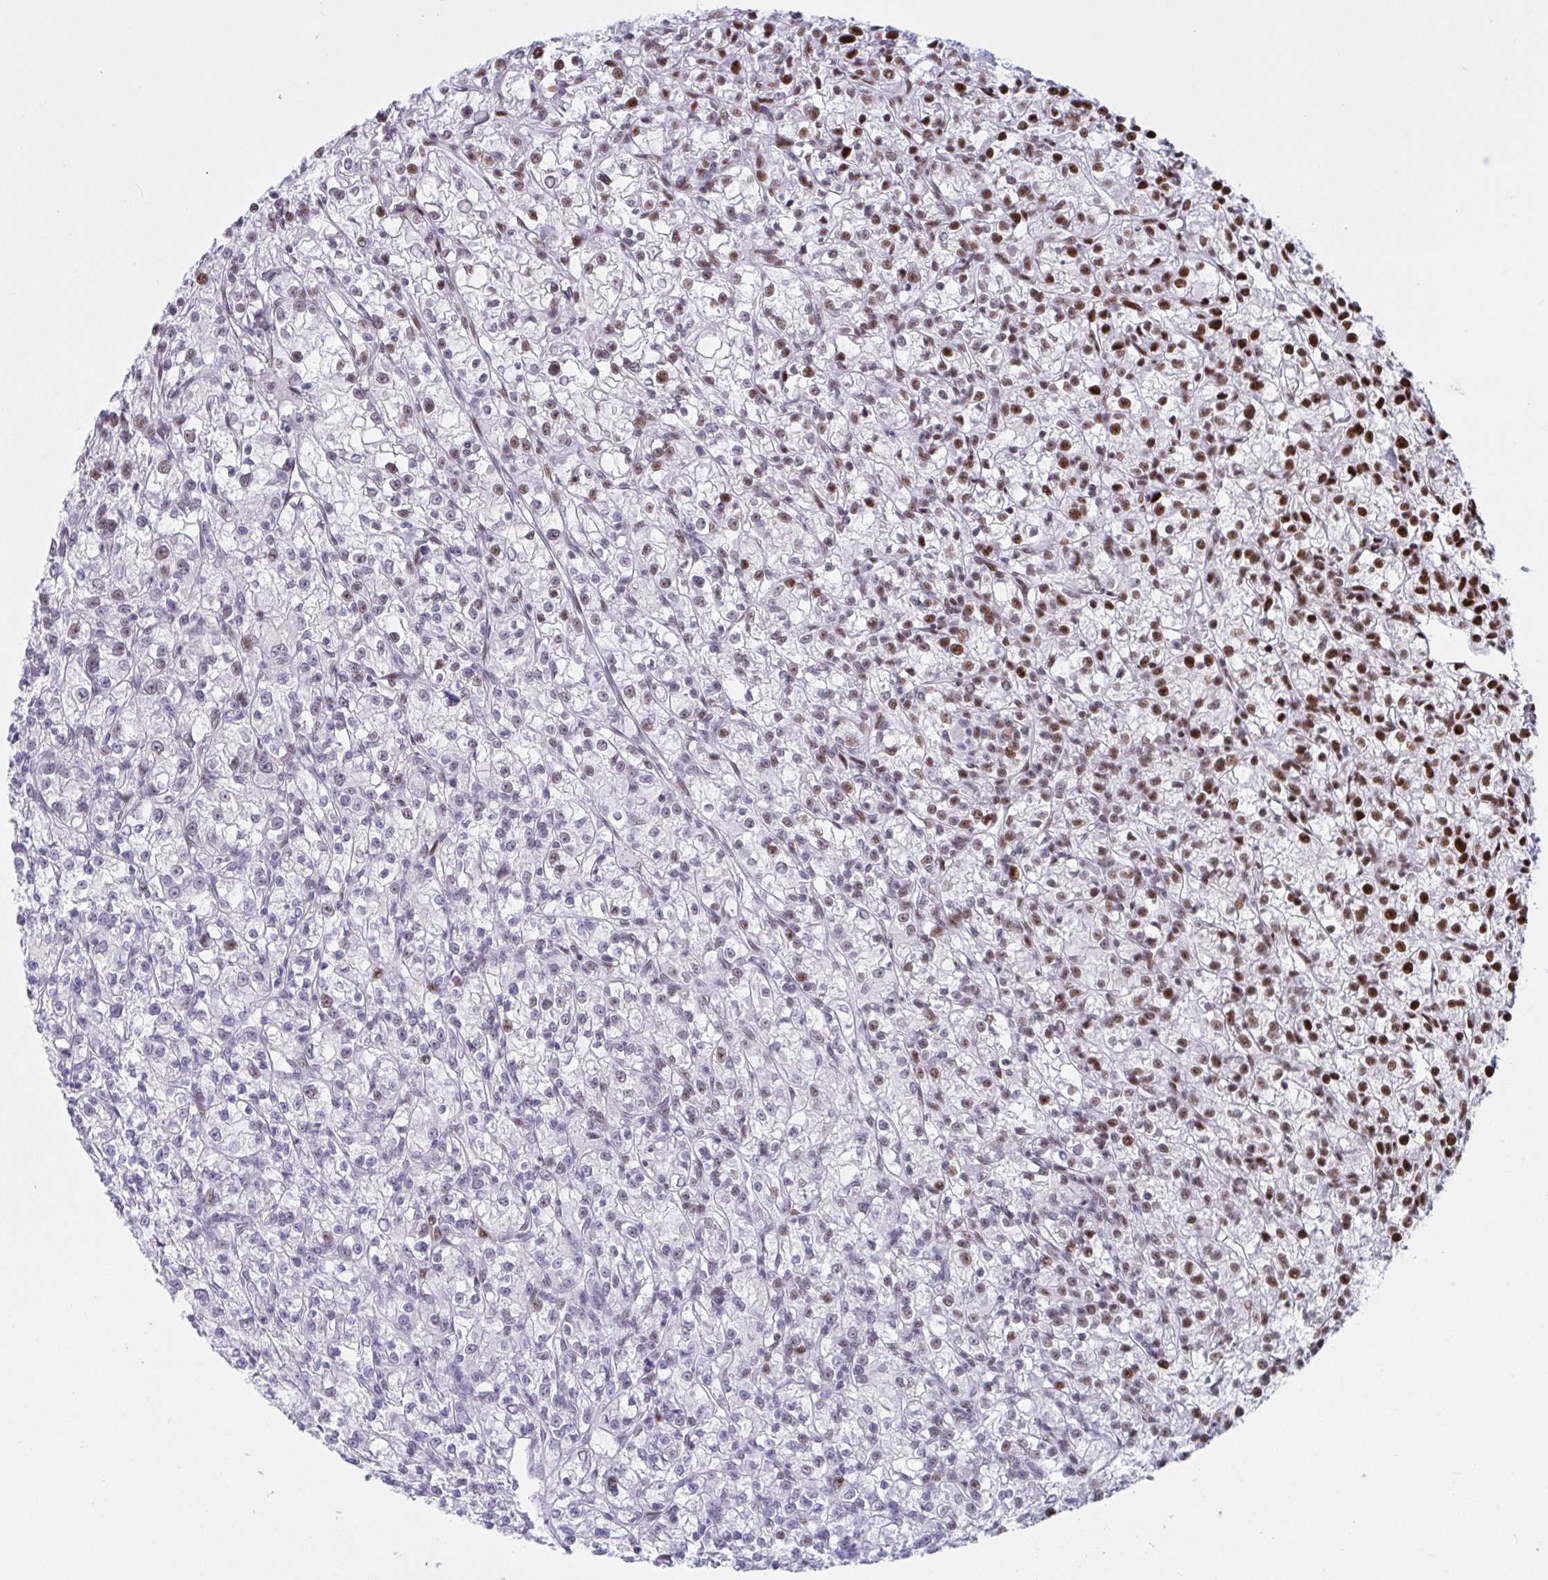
{"staining": {"intensity": "strong", "quantity": "<25%", "location": "nuclear"}, "tissue": "renal cancer", "cell_type": "Tumor cells", "image_type": "cancer", "snomed": [{"axis": "morphology", "description": "Adenocarcinoma, NOS"}, {"axis": "topography", "description": "Kidney"}], "caption": "Immunohistochemistry of adenocarcinoma (renal) shows medium levels of strong nuclear staining in approximately <25% of tumor cells. The protein is stained brown, and the nuclei are stained in blue (DAB (3,3'-diaminobenzidine) IHC with brightfield microscopy, high magnification).", "gene": "IKZF2", "patient": {"sex": "female", "age": 59}}